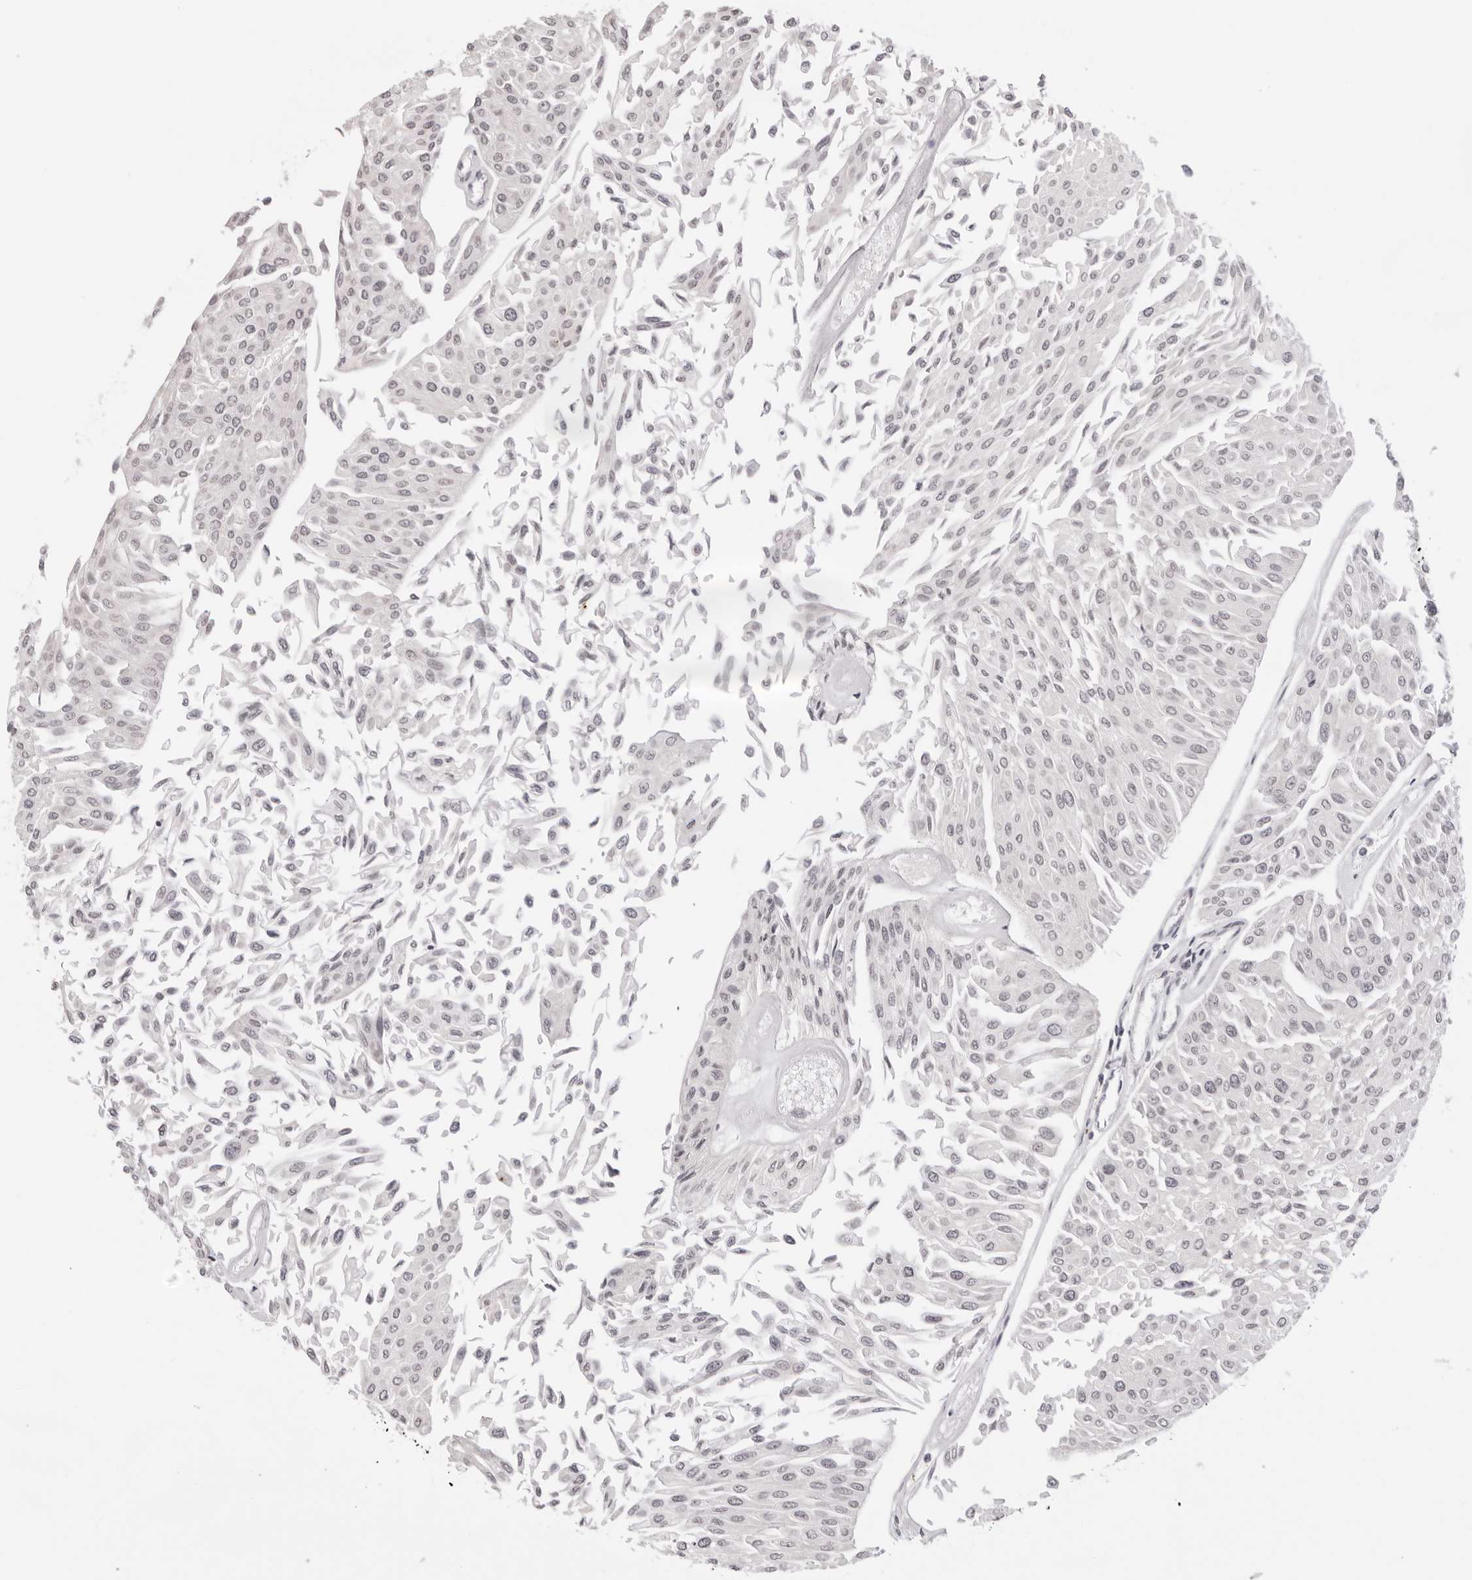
{"staining": {"intensity": "negative", "quantity": "none", "location": "none"}, "tissue": "urothelial cancer", "cell_type": "Tumor cells", "image_type": "cancer", "snomed": [{"axis": "morphology", "description": "Urothelial carcinoma, Low grade"}, {"axis": "topography", "description": "Urinary bladder"}], "caption": "Tumor cells are negative for brown protein staining in urothelial cancer.", "gene": "IL17RA", "patient": {"sex": "male", "age": 67}}